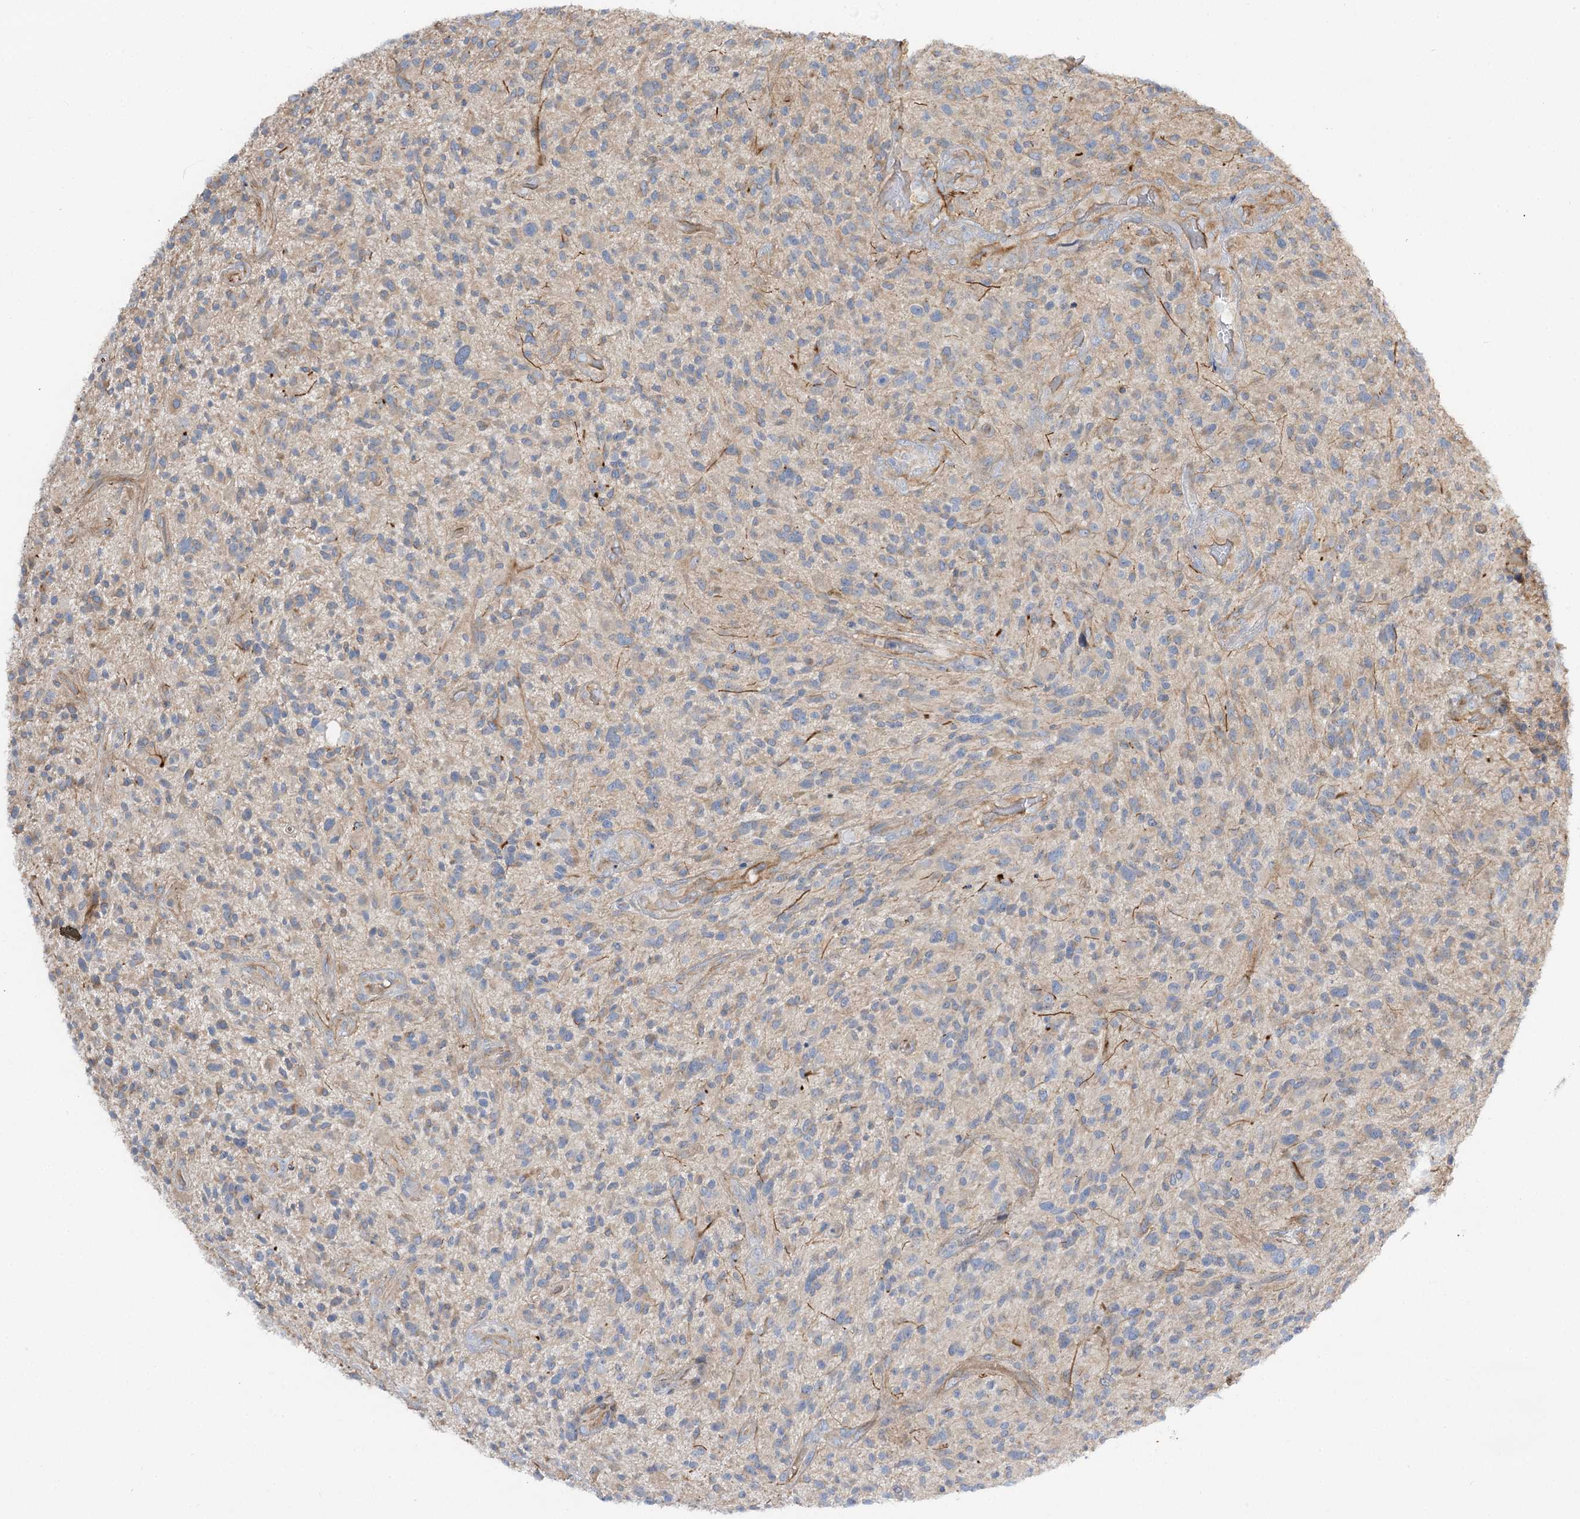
{"staining": {"intensity": "negative", "quantity": "none", "location": "none"}, "tissue": "glioma", "cell_type": "Tumor cells", "image_type": "cancer", "snomed": [{"axis": "morphology", "description": "Glioma, malignant, High grade"}, {"axis": "topography", "description": "Brain"}], "caption": "Tumor cells are negative for protein expression in human glioma.", "gene": "KIAA0825", "patient": {"sex": "male", "age": 47}}